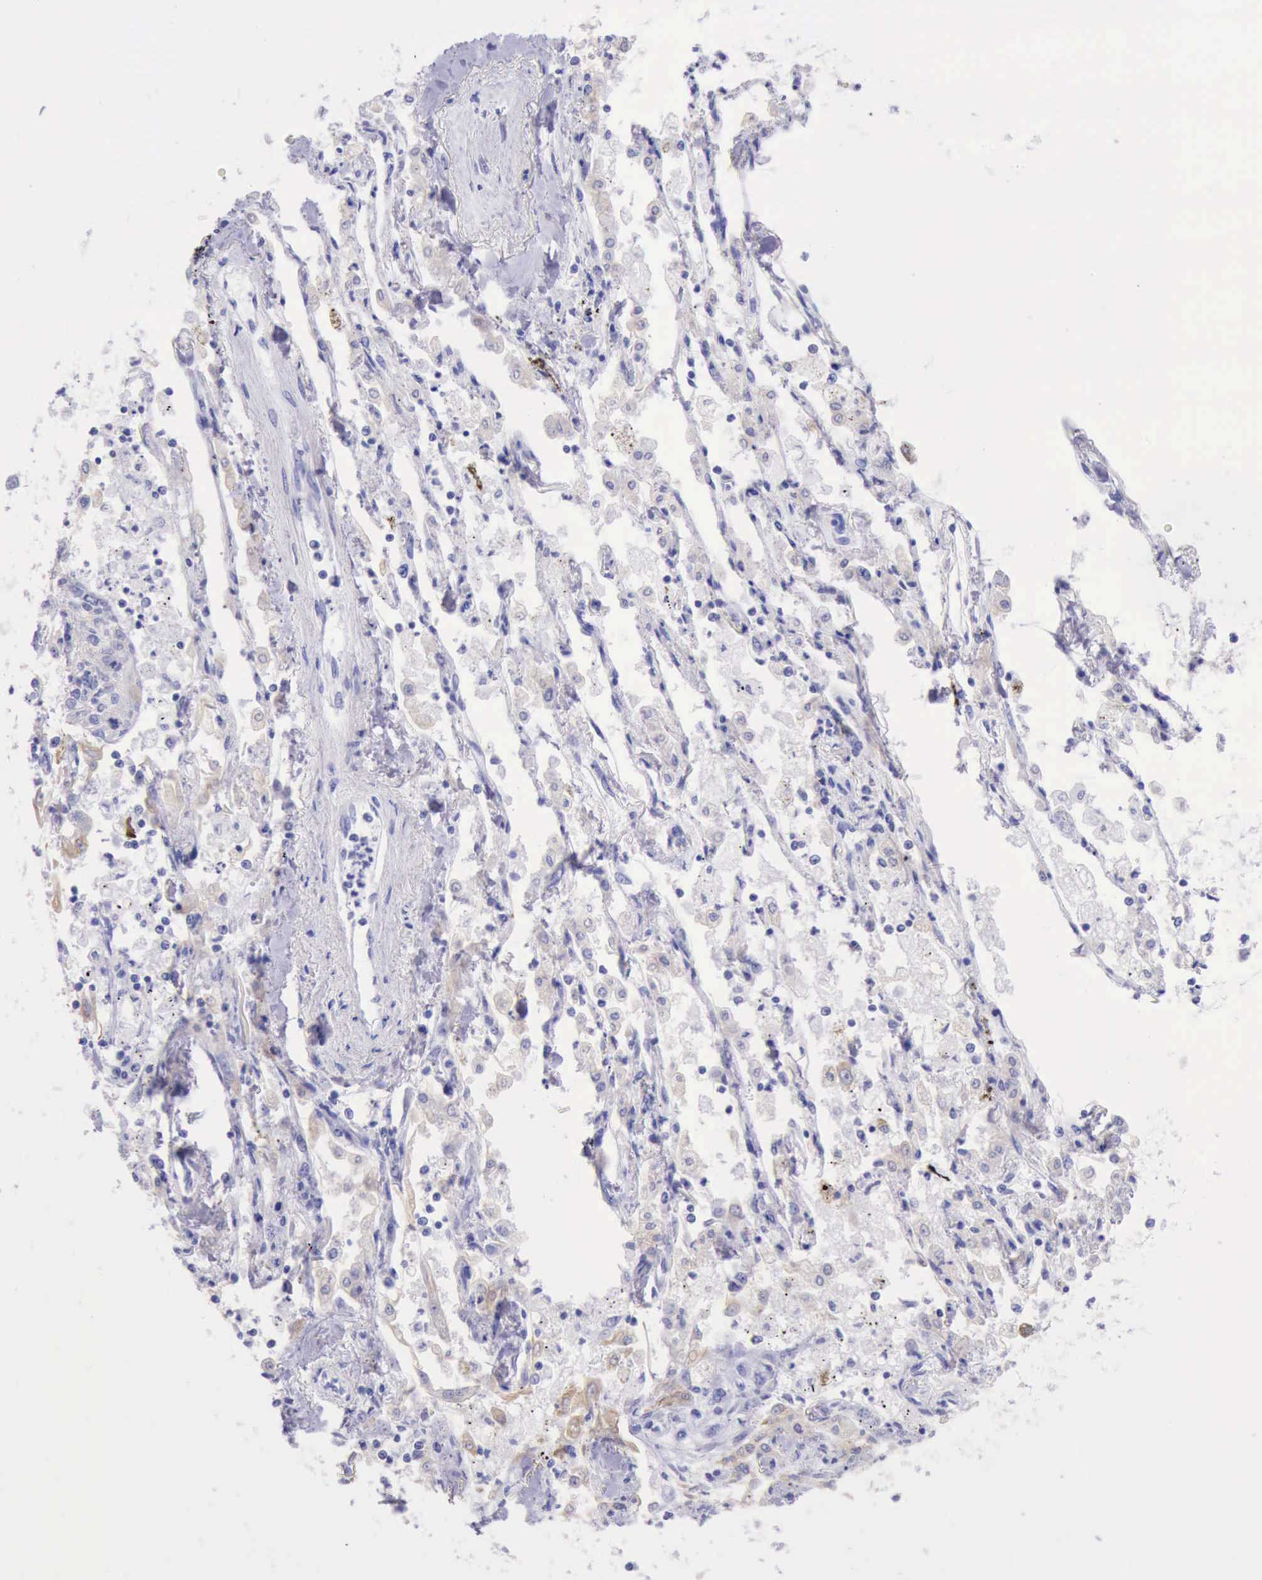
{"staining": {"intensity": "negative", "quantity": "none", "location": "none"}, "tissue": "lung cancer", "cell_type": "Tumor cells", "image_type": "cancer", "snomed": [{"axis": "morphology", "description": "Squamous cell carcinoma, NOS"}, {"axis": "topography", "description": "Lung"}], "caption": "Protein analysis of squamous cell carcinoma (lung) displays no significant positivity in tumor cells.", "gene": "KRT8", "patient": {"sex": "male", "age": 75}}